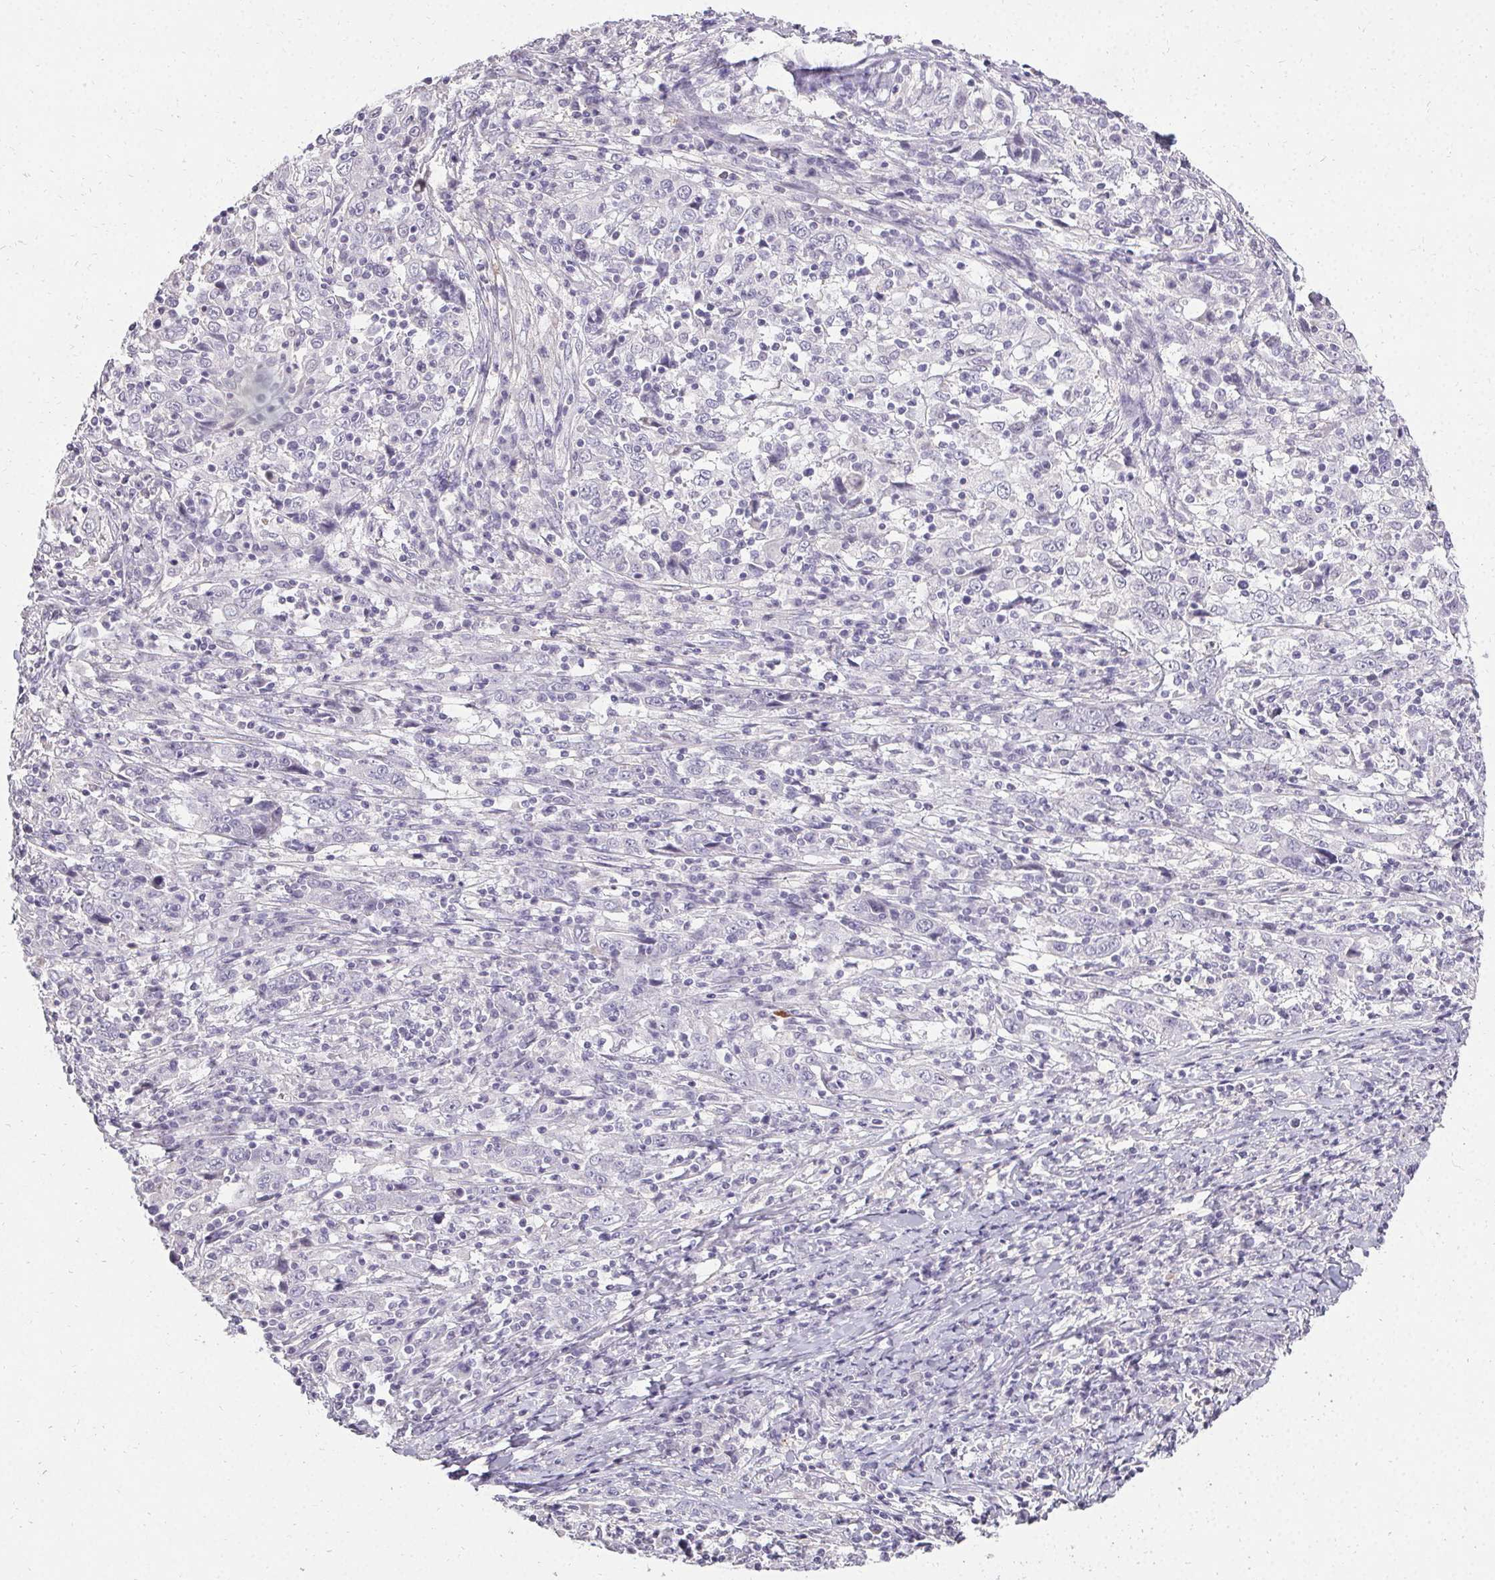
{"staining": {"intensity": "negative", "quantity": "none", "location": "none"}, "tissue": "cervical cancer", "cell_type": "Tumor cells", "image_type": "cancer", "snomed": [{"axis": "morphology", "description": "Squamous cell carcinoma, NOS"}, {"axis": "topography", "description": "Cervix"}], "caption": "Immunohistochemical staining of cervical cancer (squamous cell carcinoma) exhibits no significant staining in tumor cells. (DAB immunohistochemistry with hematoxylin counter stain).", "gene": "PMEL", "patient": {"sex": "female", "age": 46}}